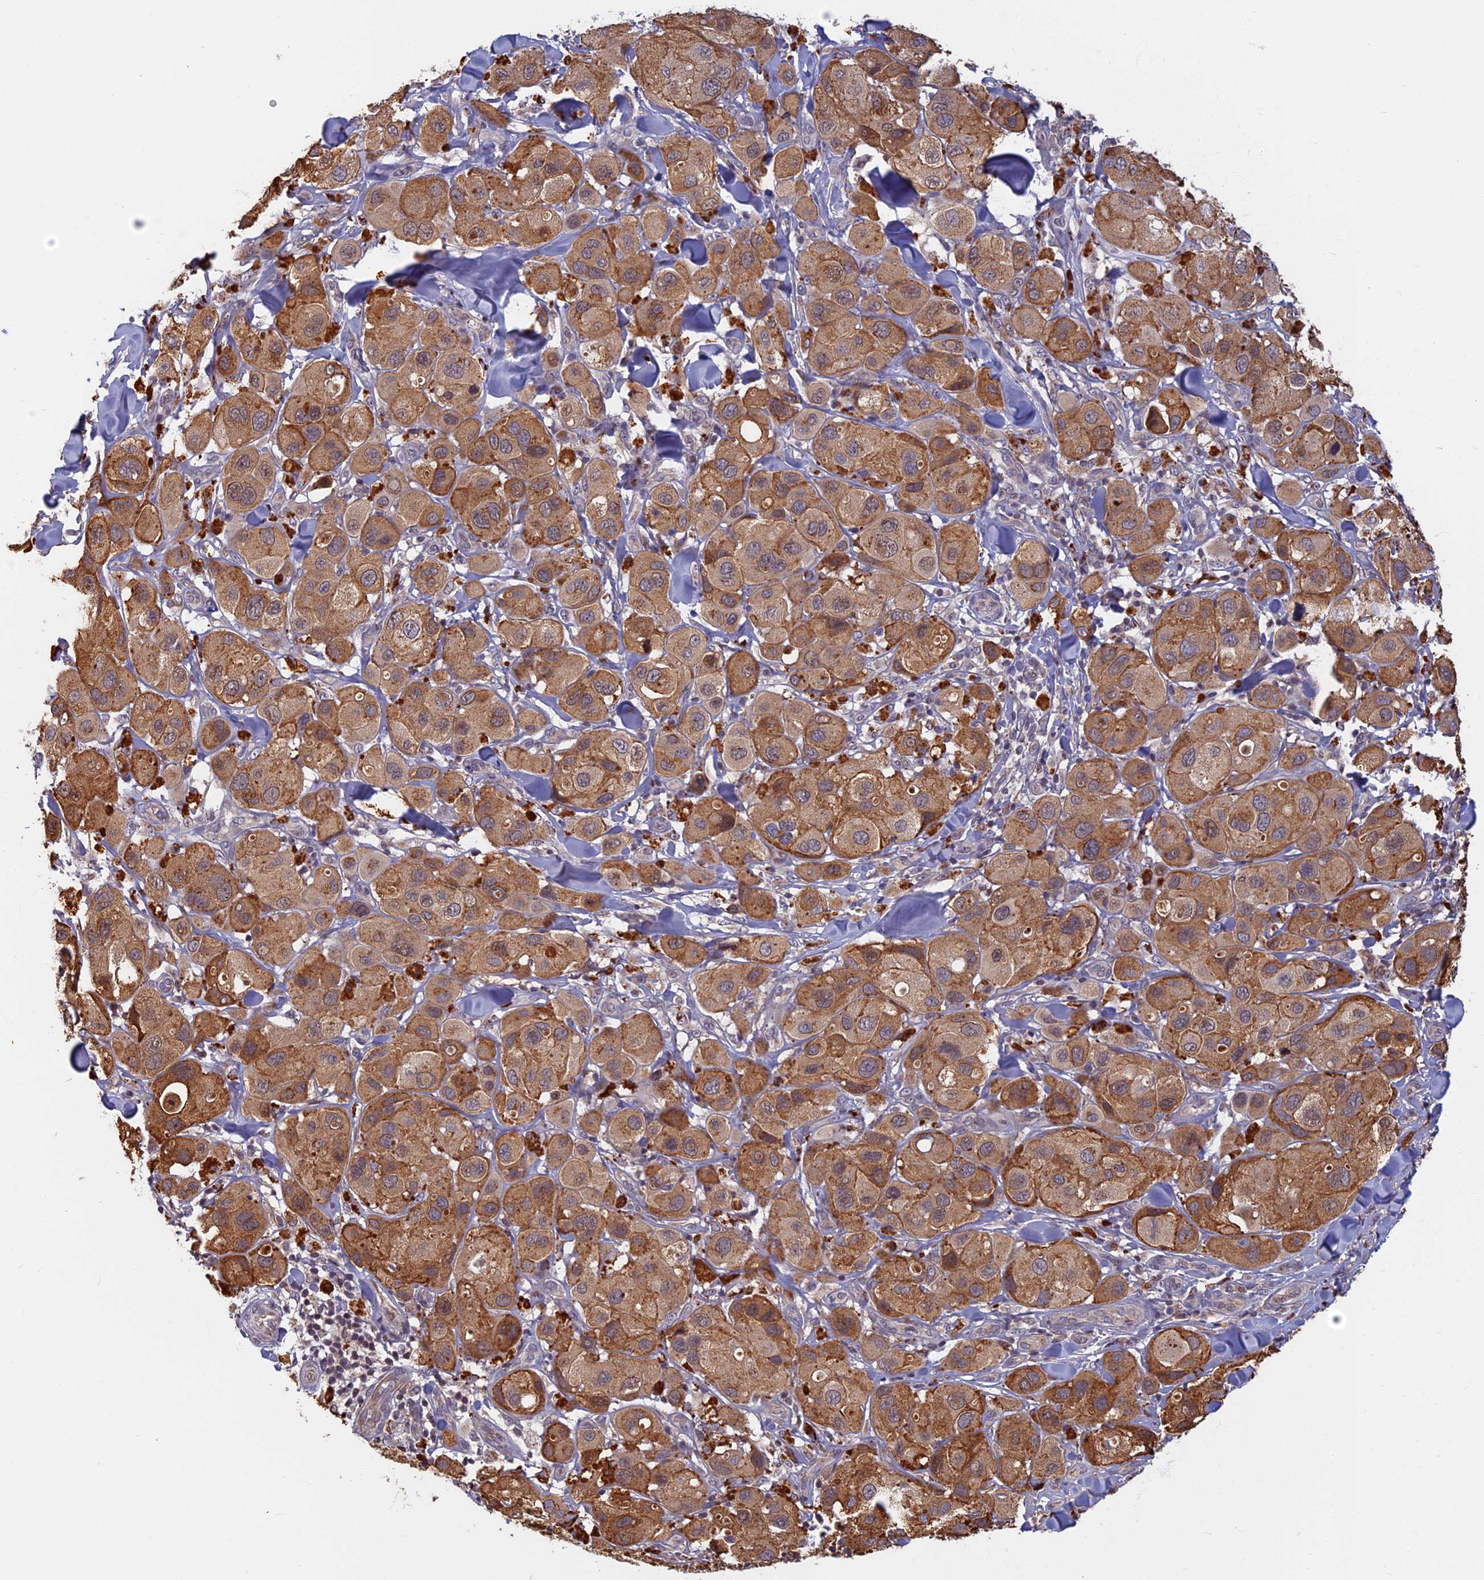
{"staining": {"intensity": "moderate", "quantity": ">75%", "location": "cytoplasmic/membranous"}, "tissue": "melanoma", "cell_type": "Tumor cells", "image_type": "cancer", "snomed": [{"axis": "morphology", "description": "Malignant melanoma, Metastatic site"}, {"axis": "topography", "description": "Skin"}], "caption": "Melanoma was stained to show a protein in brown. There is medium levels of moderate cytoplasmic/membranous staining in about >75% of tumor cells. The staining was performed using DAB, with brown indicating positive protein expression. Nuclei are stained blue with hematoxylin.", "gene": "CCDC113", "patient": {"sex": "male", "age": 41}}